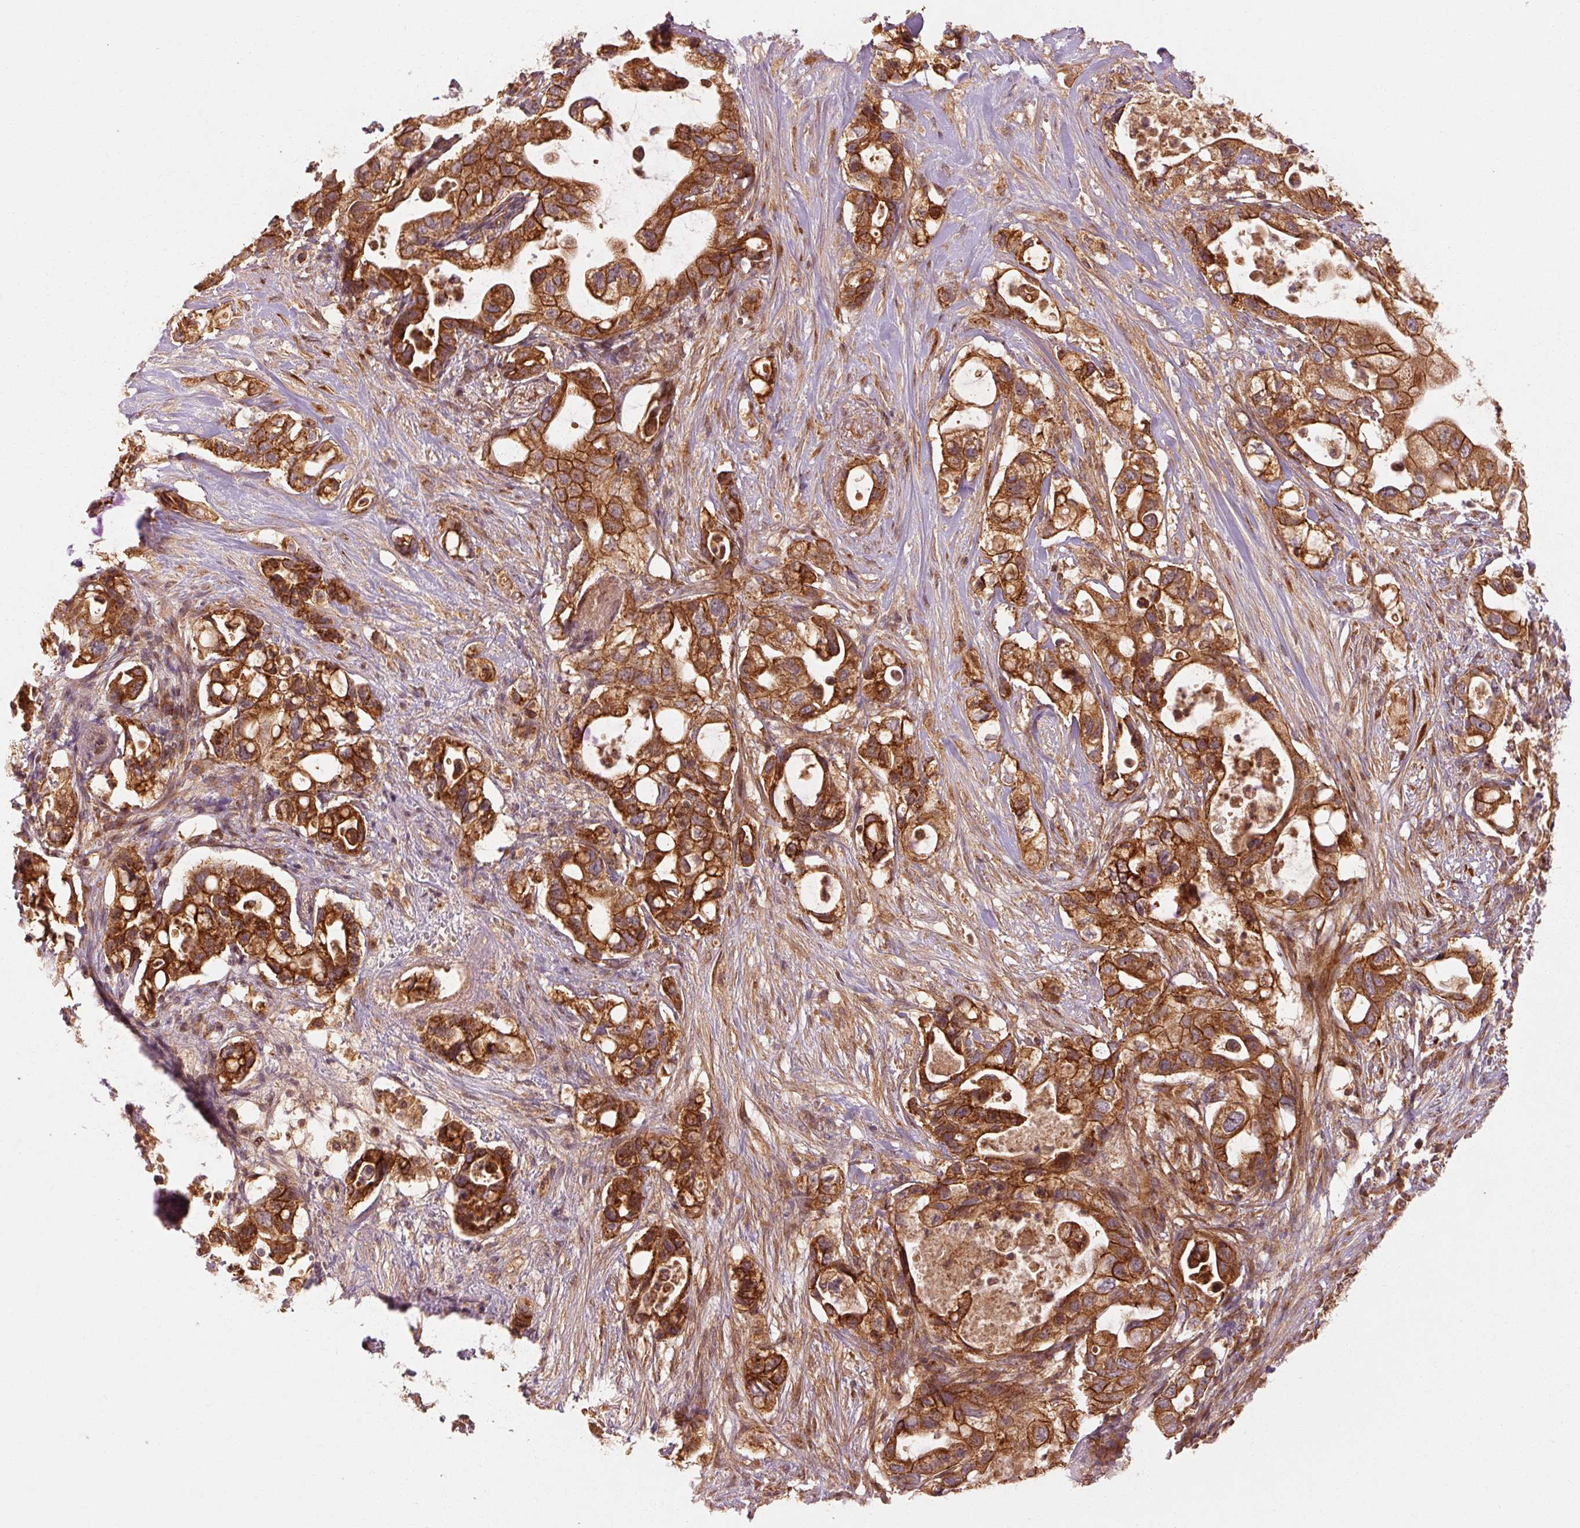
{"staining": {"intensity": "strong", "quantity": ">75%", "location": "cytoplasmic/membranous"}, "tissue": "pancreatic cancer", "cell_type": "Tumor cells", "image_type": "cancer", "snomed": [{"axis": "morphology", "description": "Adenocarcinoma, NOS"}, {"axis": "topography", "description": "Pancreas"}], "caption": "Immunohistochemical staining of pancreatic adenocarcinoma demonstrates high levels of strong cytoplasmic/membranous expression in approximately >75% of tumor cells.", "gene": "CTNNA1", "patient": {"sex": "female", "age": 72}}